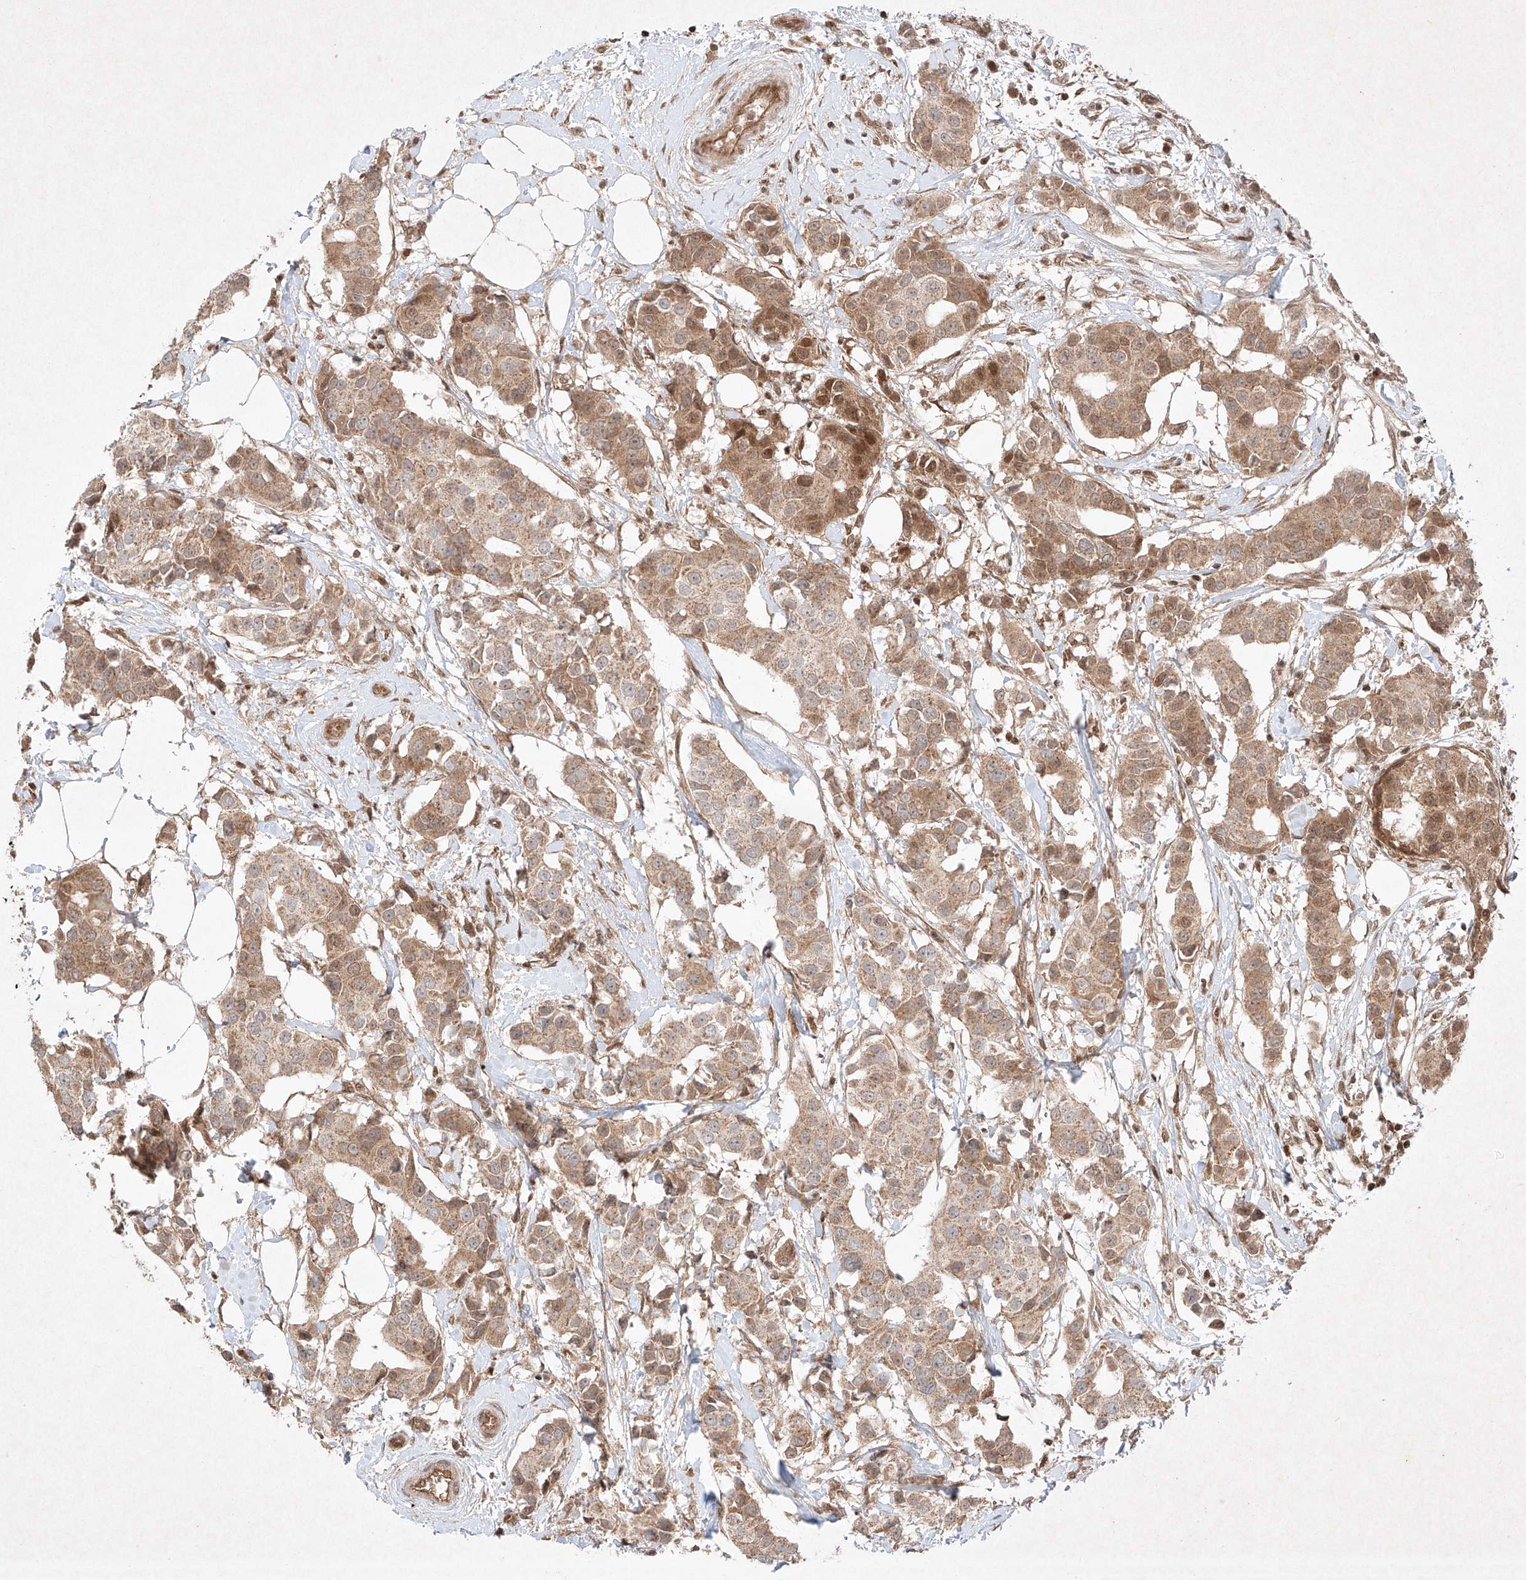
{"staining": {"intensity": "moderate", "quantity": ">75%", "location": "cytoplasmic/membranous,nuclear"}, "tissue": "breast cancer", "cell_type": "Tumor cells", "image_type": "cancer", "snomed": [{"axis": "morphology", "description": "Normal tissue, NOS"}, {"axis": "morphology", "description": "Duct carcinoma"}, {"axis": "topography", "description": "Breast"}], "caption": "Protein expression analysis of breast cancer shows moderate cytoplasmic/membranous and nuclear positivity in approximately >75% of tumor cells. The staining is performed using DAB brown chromogen to label protein expression. The nuclei are counter-stained blue using hematoxylin.", "gene": "RNF31", "patient": {"sex": "female", "age": 39}}